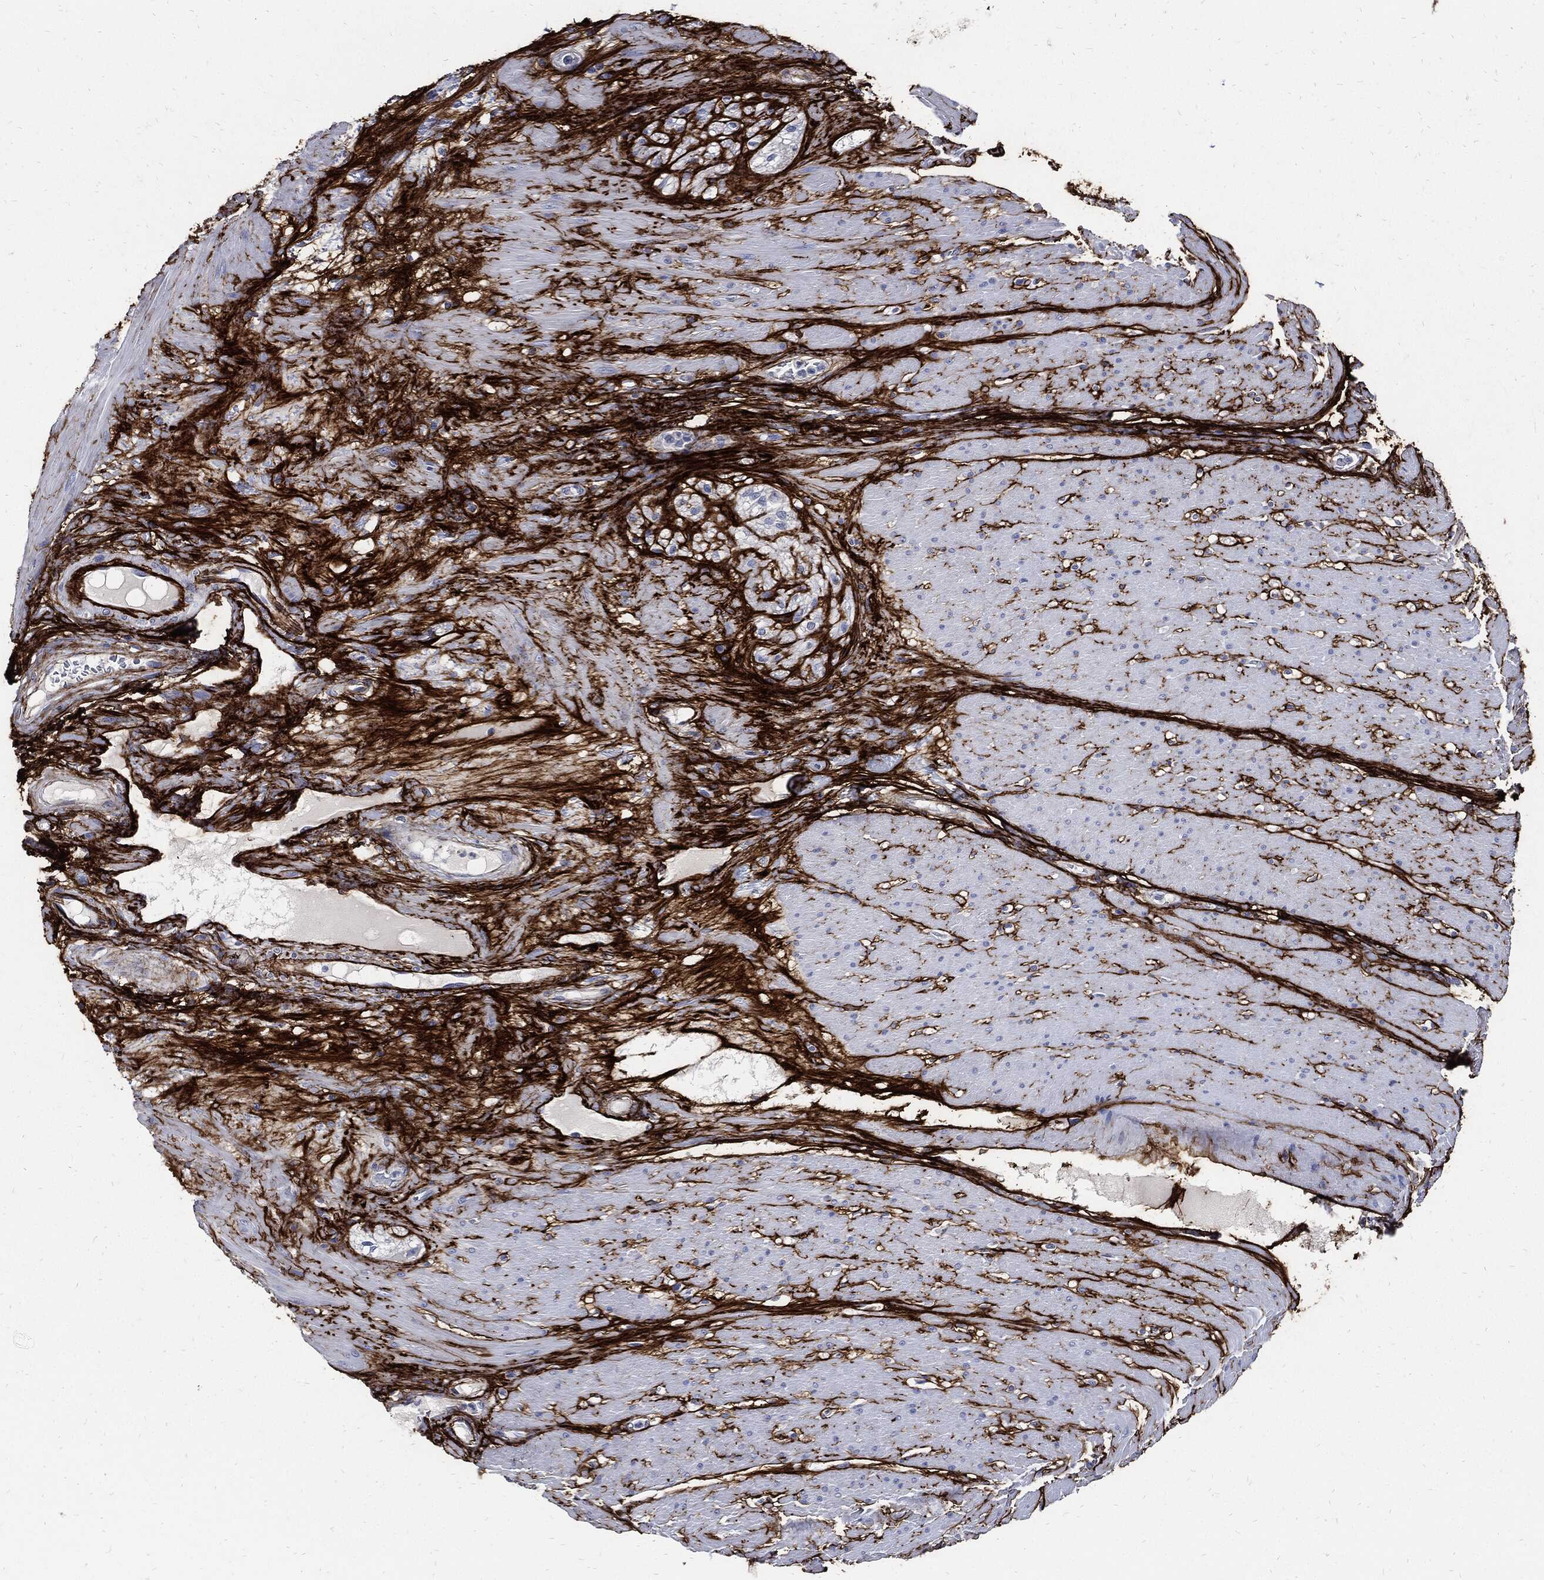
{"staining": {"intensity": "negative", "quantity": "none", "location": "none"}, "tissue": "smooth muscle", "cell_type": "Smooth muscle cells", "image_type": "normal", "snomed": [{"axis": "morphology", "description": "Normal tissue, NOS"}, {"axis": "topography", "description": "Soft tissue"}, {"axis": "topography", "description": "Smooth muscle"}], "caption": "IHC histopathology image of unremarkable smooth muscle stained for a protein (brown), which demonstrates no positivity in smooth muscle cells. (Brightfield microscopy of DAB immunohistochemistry at high magnification).", "gene": "FBN1", "patient": {"sex": "male", "age": 72}}